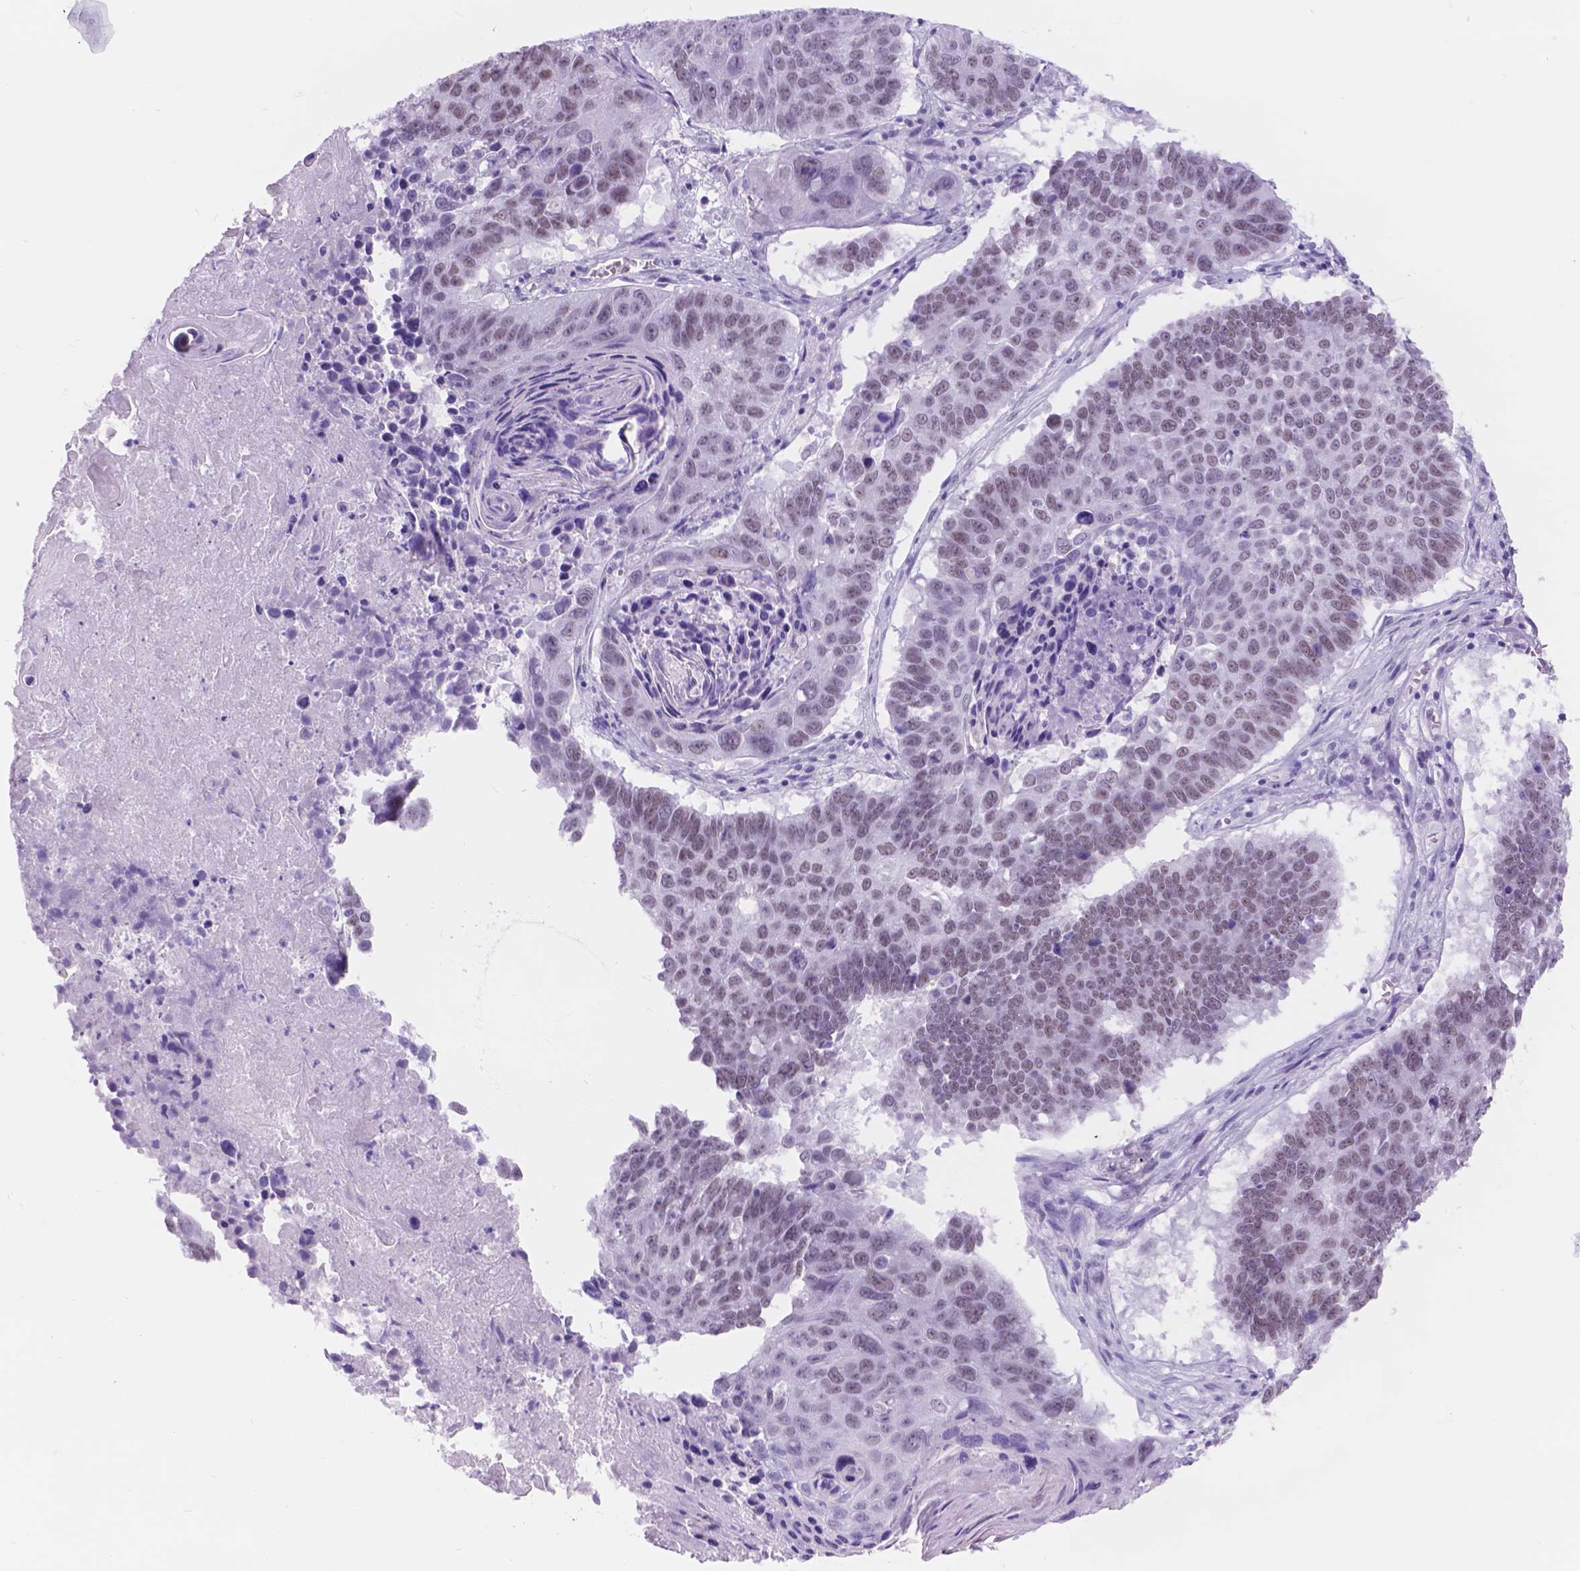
{"staining": {"intensity": "weak", "quantity": ">75%", "location": "nuclear"}, "tissue": "lung cancer", "cell_type": "Tumor cells", "image_type": "cancer", "snomed": [{"axis": "morphology", "description": "Squamous cell carcinoma, NOS"}, {"axis": "topography", "description": "Lung"}], "caption": "The micrograph displays staining of lung cancer, revealing weak nuclear protein positivity (brown color) within tumor cells.", "gene": "DCC", "patient": {"sex": "male", "age": 73}}